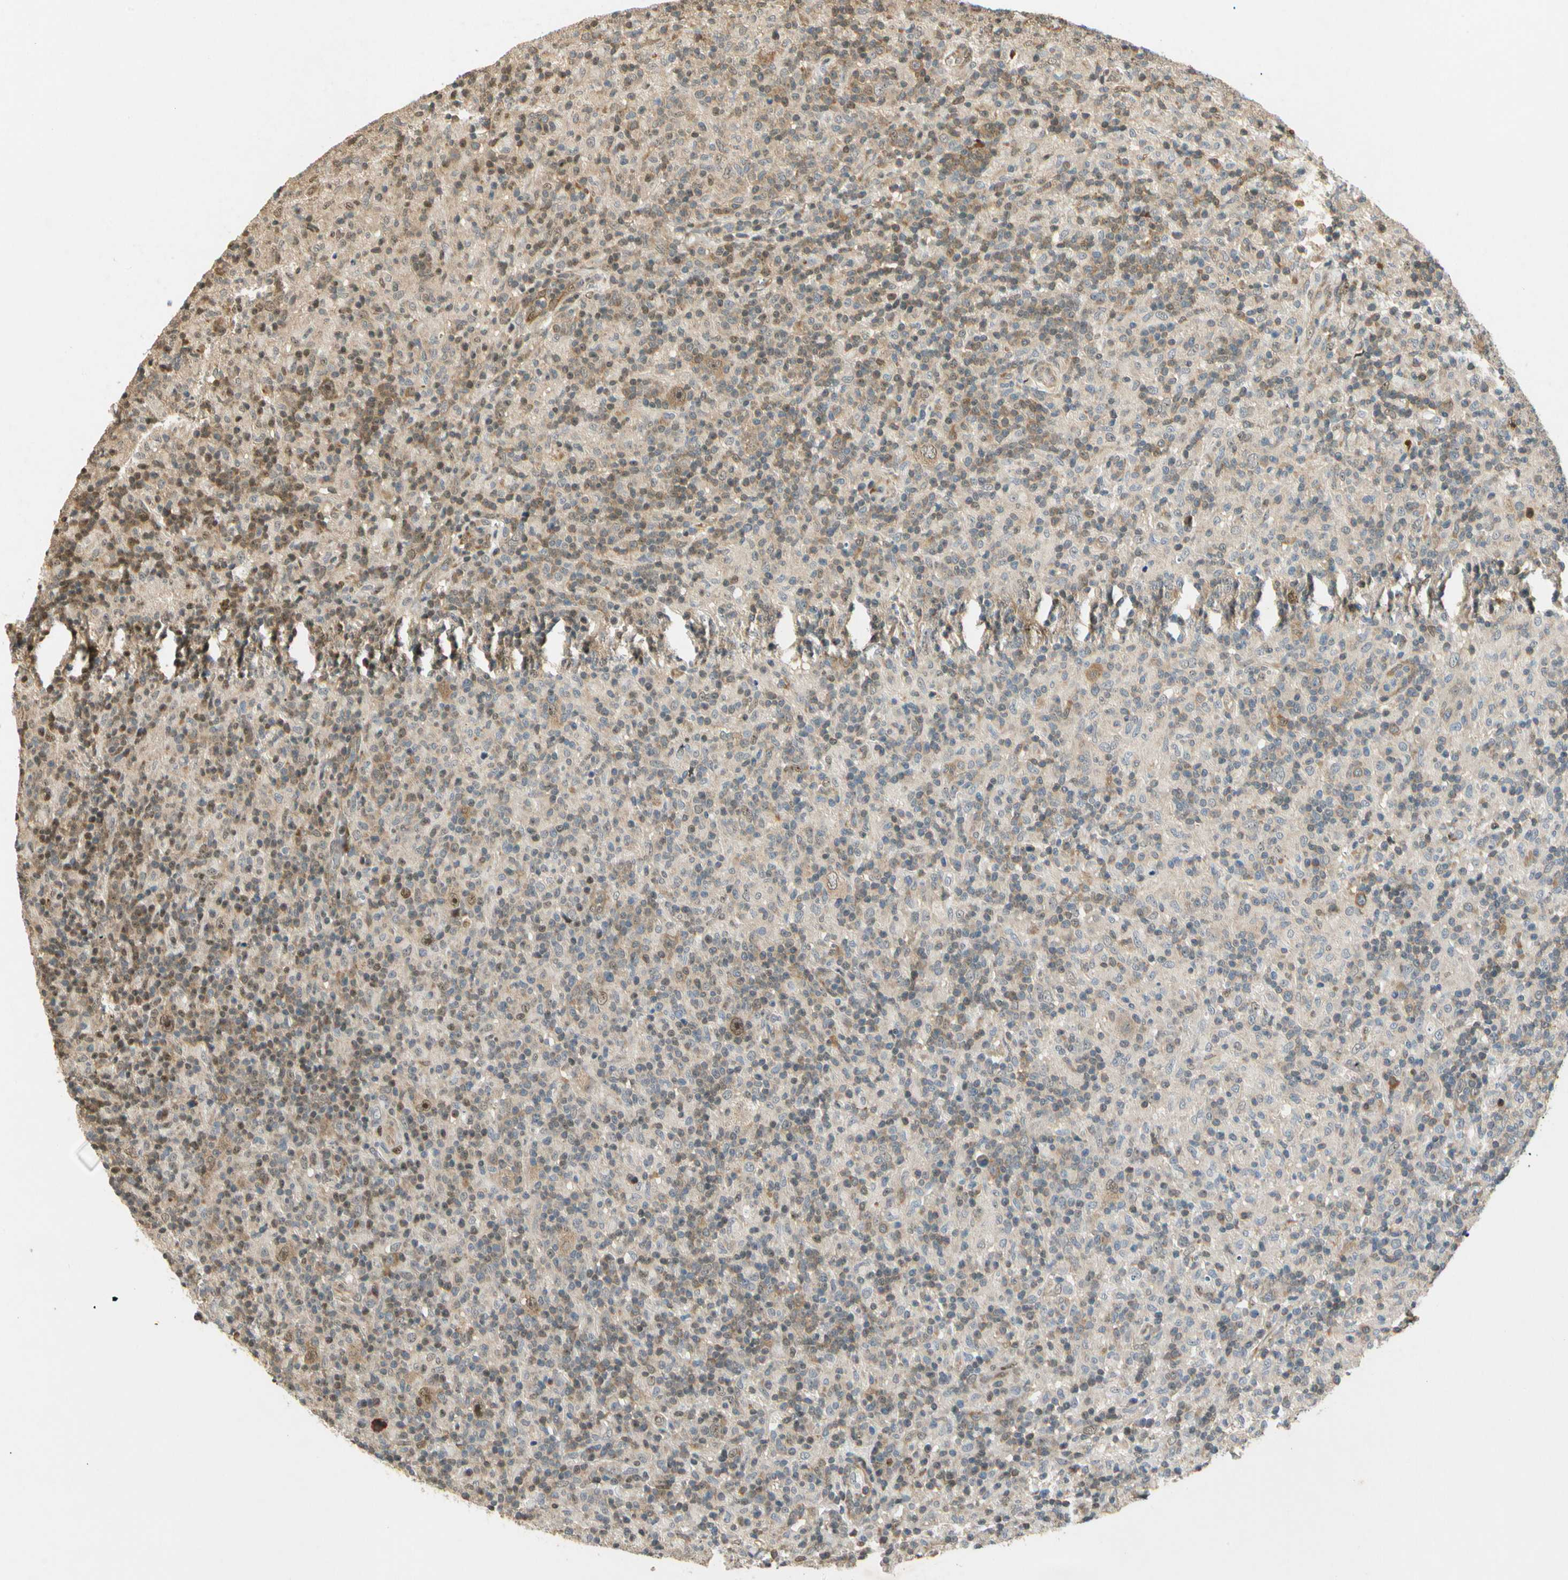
{"staining": {"intensity": "moderate", "quantity": ">75%", "location": "cytoplasmic/membranous"}, "tissue": "lymphoma", "cell_type": "Tumor cells", "image_type": "cancer", "snomed": [{"axis": "morphology", "description": "Hodgkin's disease, NOS"}, {"axis": "topography", "description": "Lymph node"}], "caption": "A photomicrograph of human lymphoma stained for a protein displays moderate cytoplasmic/membranous brown staining in tumor cells.", "gene": "EIF1AX", "patient": {"sex": "male", "age": 70}}